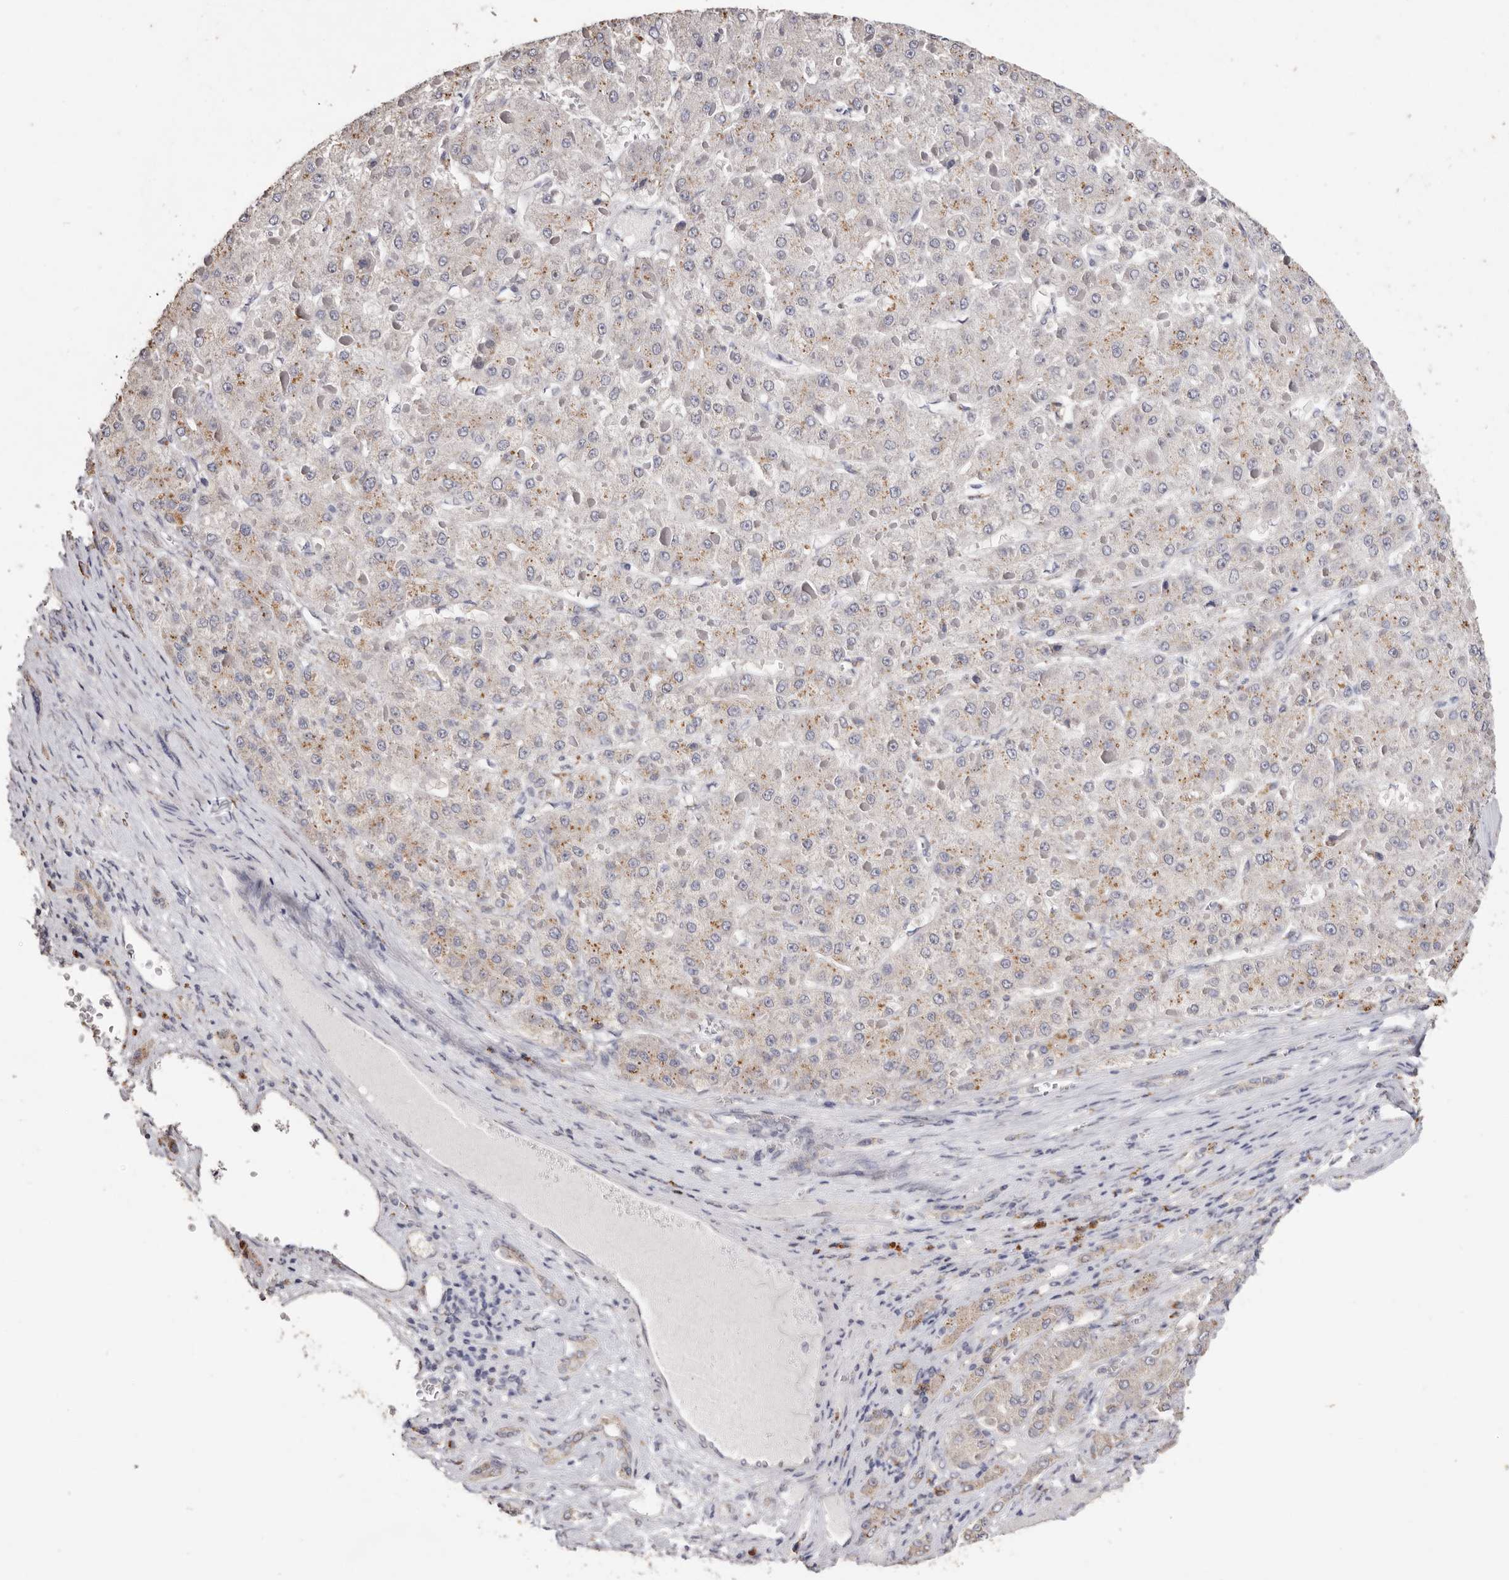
{"staining": {"intensity": "weak", "quantity": "25%-75%", "location": "cytoplasmic/membranous"}, "tissue": "liver cancer", "cell_type": "Tumor cells", "image_type": "cancer", "snomed": [{"axis": "morphology", "description": "Carcinoma, Hepatocellular, NOS"}, {"axis": "topography", "description": "Liver"}], "caption": "Immunohistochemistry (IHC) staining of liver cancer (hepatocellular carcinoma), which displays low levels of weak cytoplasmic/membranous expression in approximately 25%-75% of tumor cells indicating weak cytoplasmic/membranous protein positivity. The staining was performed using DAB (brown) for protein detection and nuclei were counterstained in hematoxylin (blue).", "gene": "LGALS7B", "patient": {"sex": "female", "age": 73}}